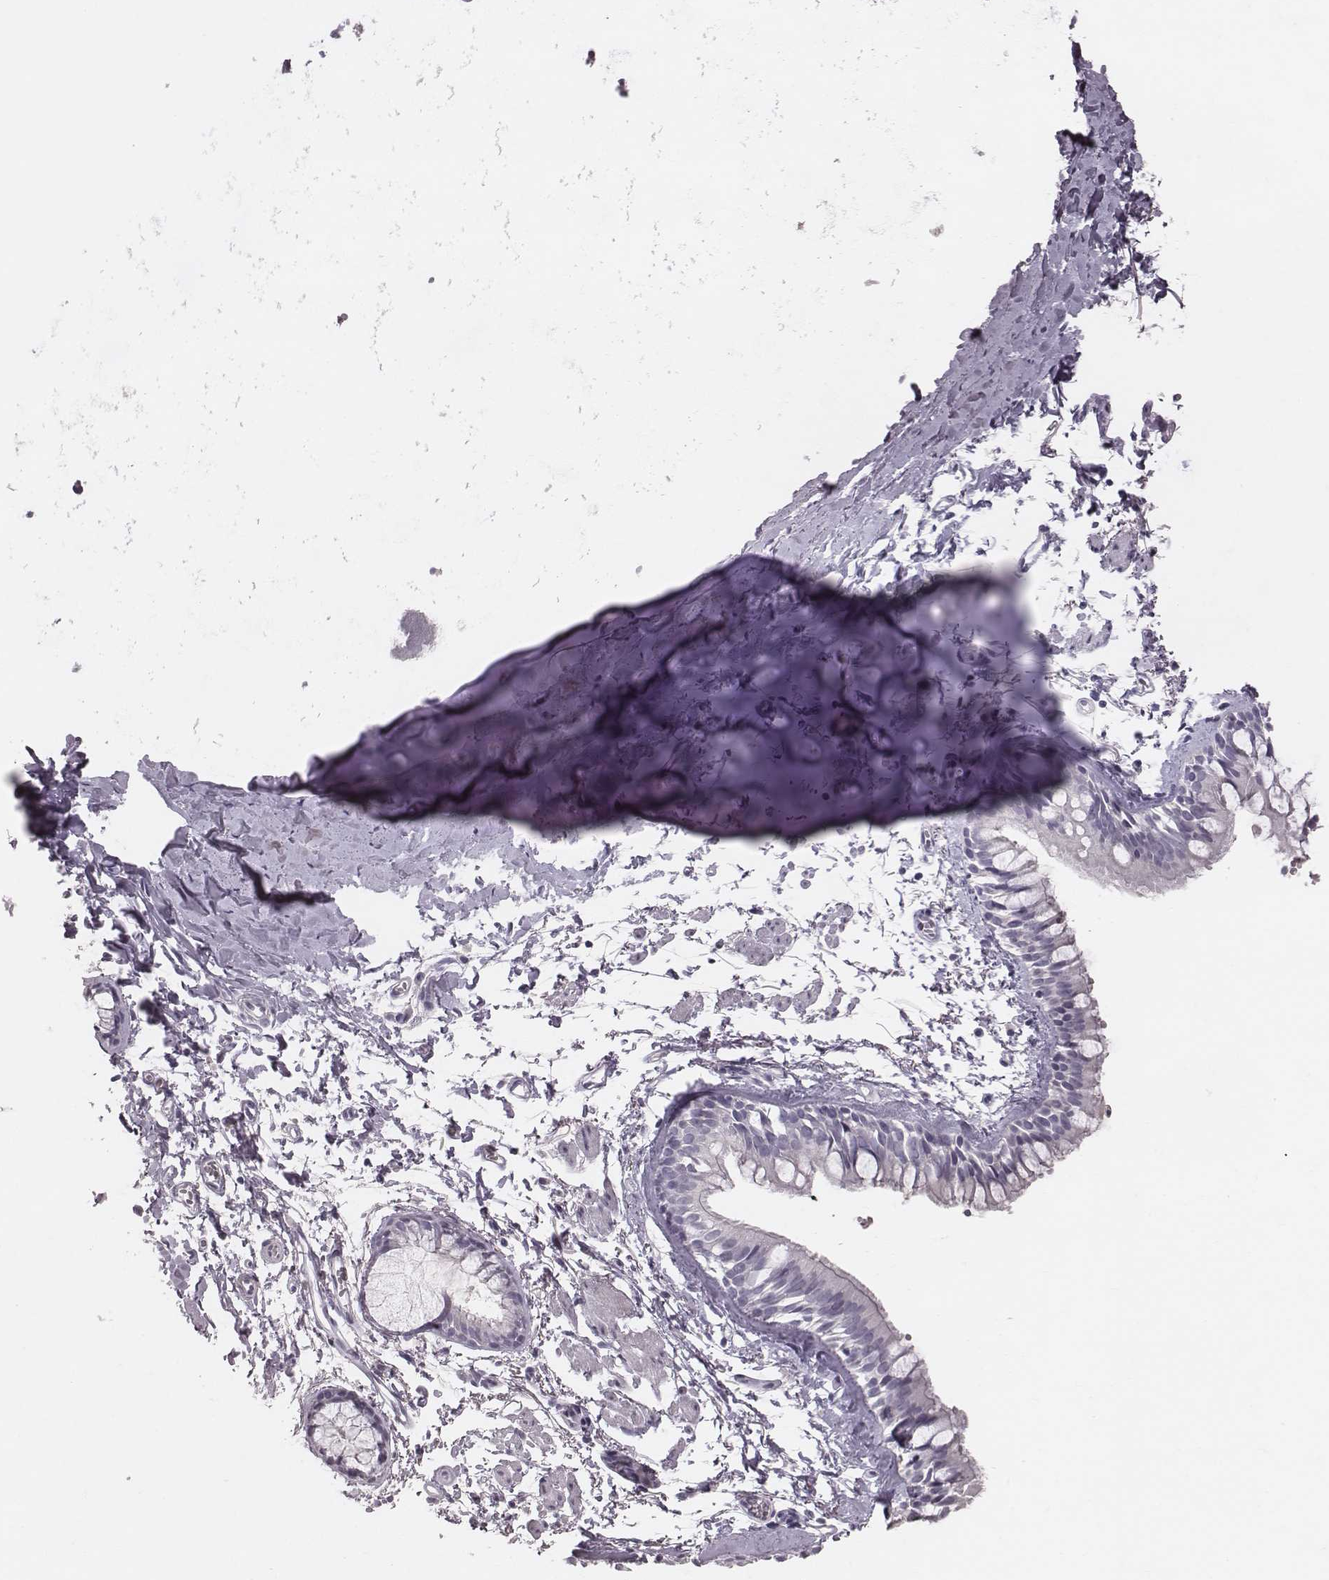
{"staining": {"intensity": "negative", "quantity": "none", "location": "none"}, "tissue": "bronchus", "cell_type": "Respiratory epithelial cells", "image_type": "normal", "snomed": [{"axis": "morphology", "description": "Normal tissue, NOS"}, {"axis": "topography", "description": "Cartilage tissue"}, {"axis": "topography", "description": "Bronchus"}], "caption": "Immunohistochemical staining of benign human bronchus exhibits no significant expression in respiratory epithelial cells.", "gene": "CFTR", "patient": {"sex": "female", "age": 59}}